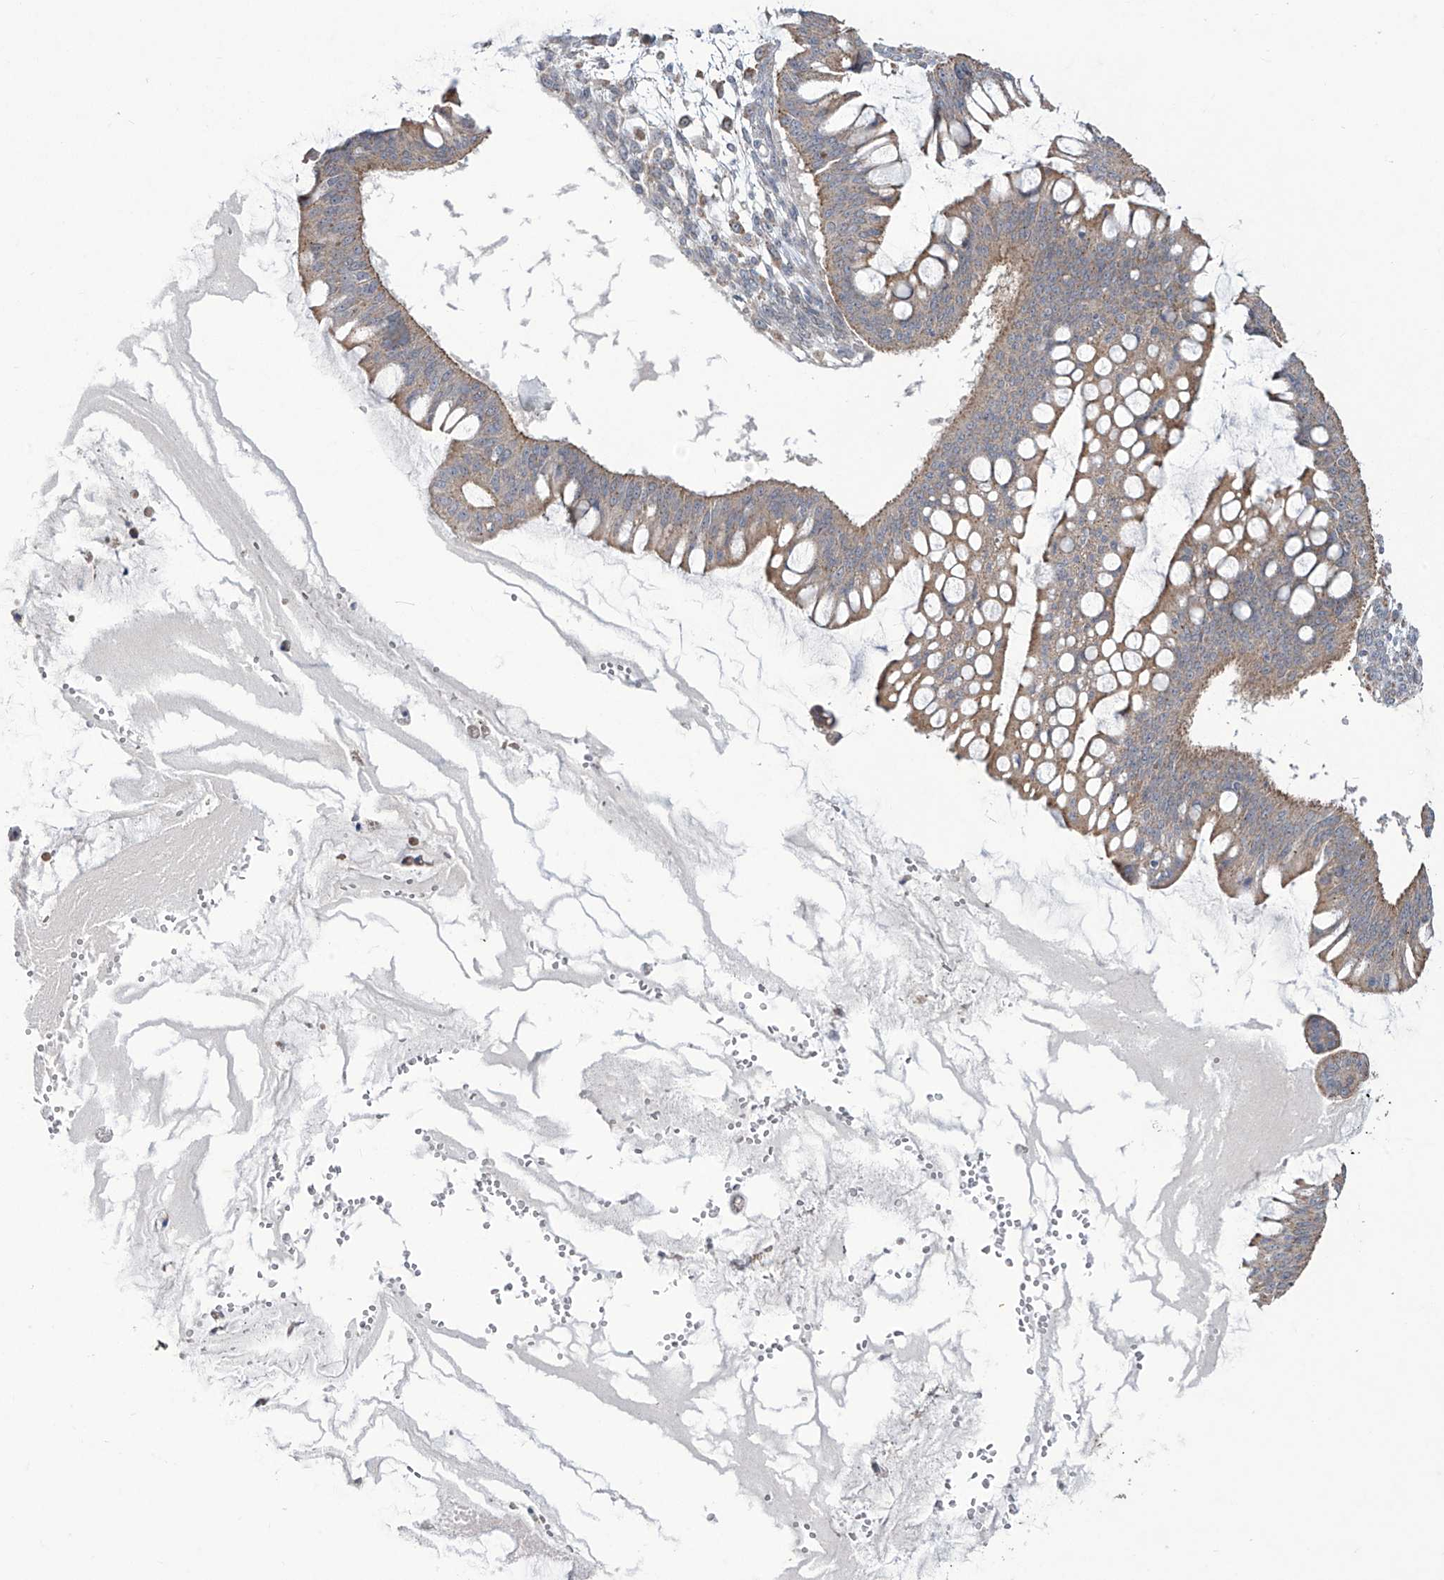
{"staining": {"intensity": "moderate", "quantity": ">75%", "location": "cytoplasmic/membranous"}, "tissue": "ovarian cancer", "cell_type": "Tumor cells", "image_type": "cancer", "snomed": [{"axis": "morphology", "description": "Cystadenocarcinoma, mucinous, NOS"}, {"axis": "topography", "description": "Ovary"}], "caption": "An image of ovarian mucinous cystadenocarcinoma stained for a protein exhibits moderate cytoplasmic/membranous brown staining in tumor cells.", "gene": "TRIM60", "patient": {"sex": "female", "age": 73}}